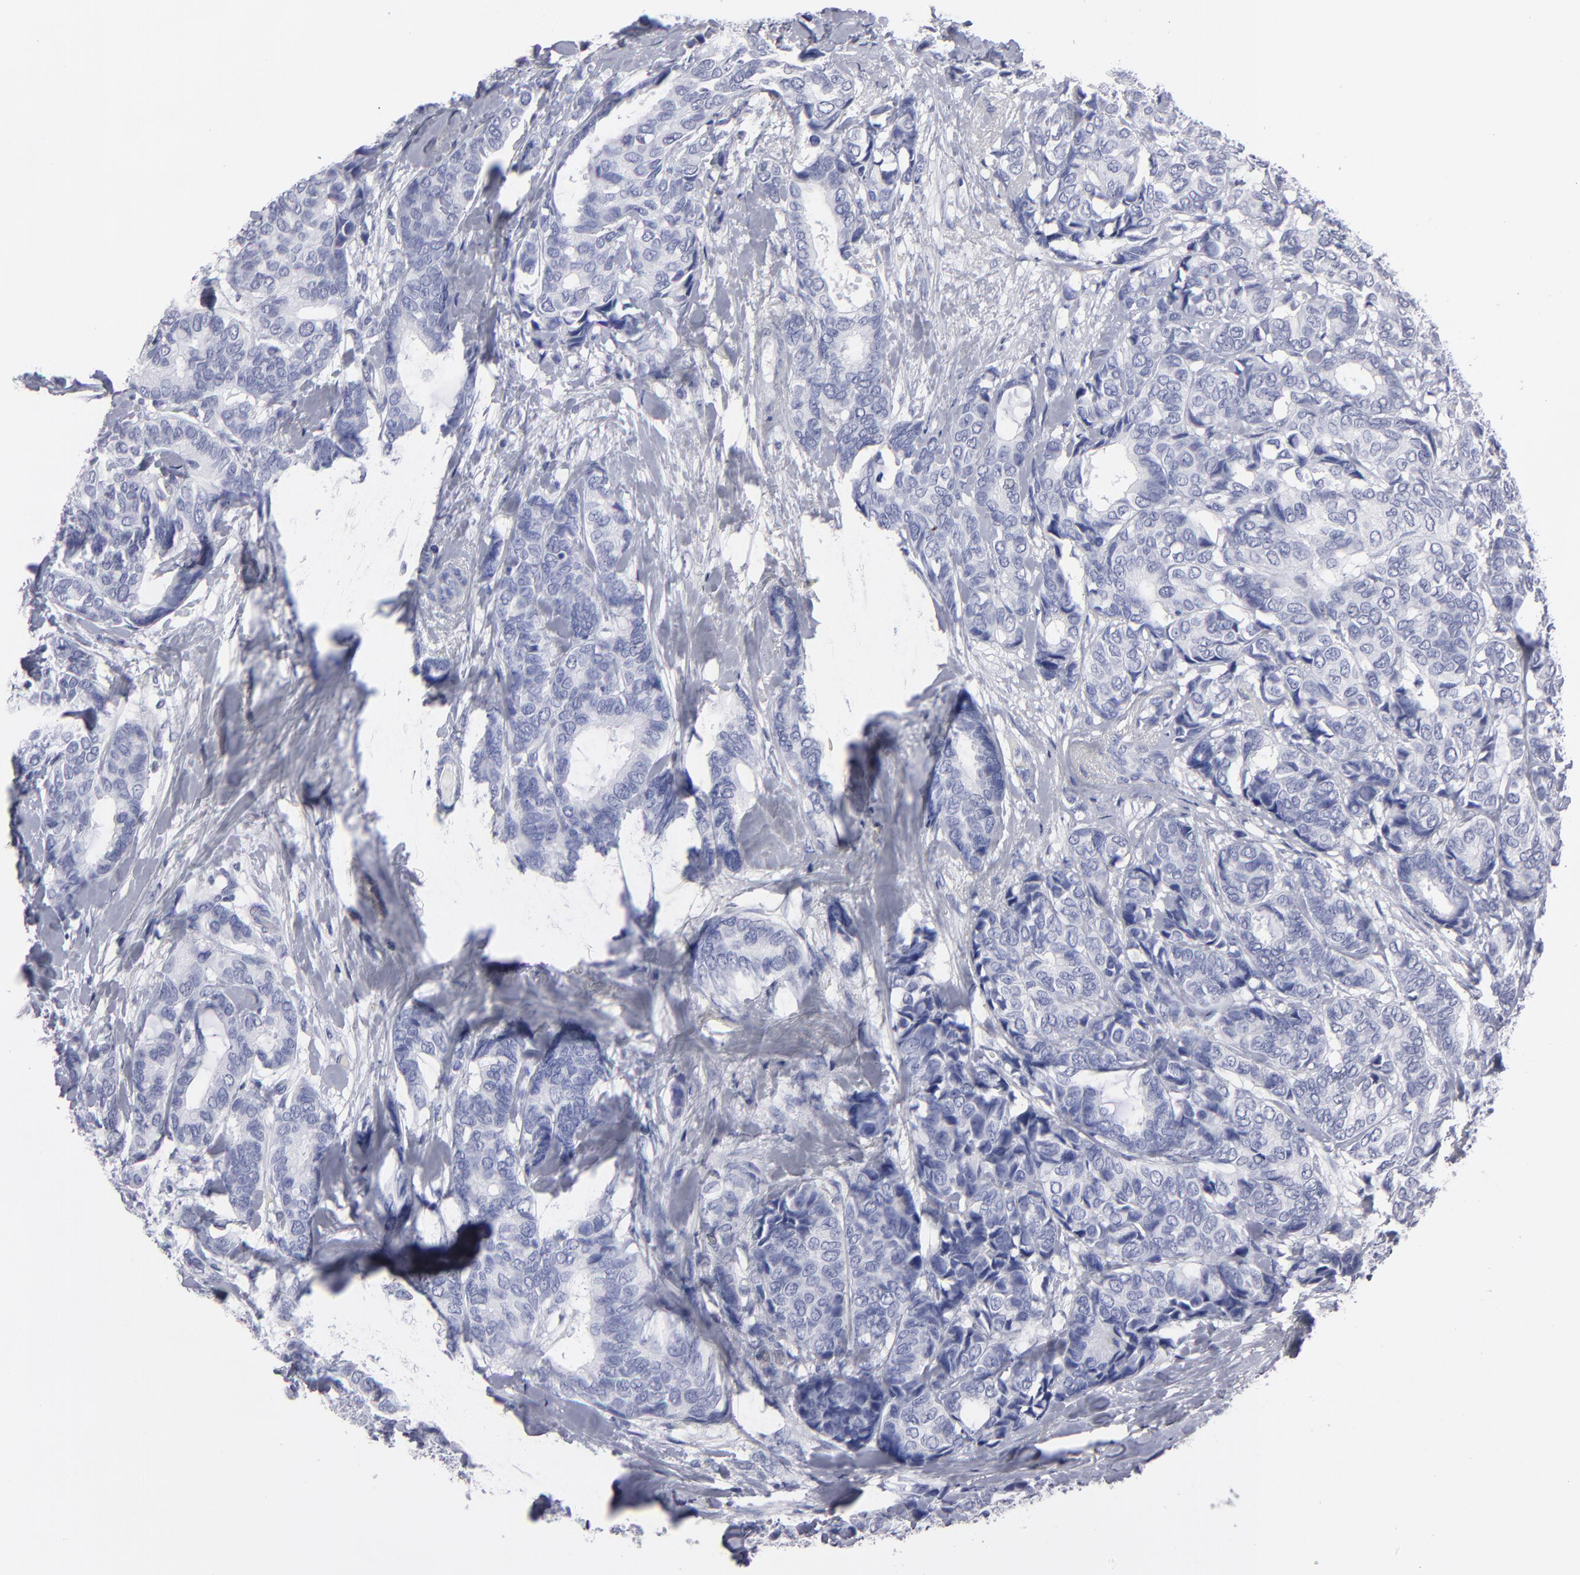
{"staining": {"intensity": "negative", "quantity": "none", "location": "none"}, "tissue": "breast cancer", "cell_type": "Tumor cells", "image_type": "cancer", "snomed": [{"axis": "morphology", "description": "Duct carcinoma"}, {"axis": "topography", "description": "Breast"}], "caption": "High magnification brightfield microscopy of breast cancer stained with DAB (brown) and counterstained with hematoxylin (blue): tumor cells show no significant expression.", "gene": "CADM3", "patient": {"sex": "female", "age": 87}}